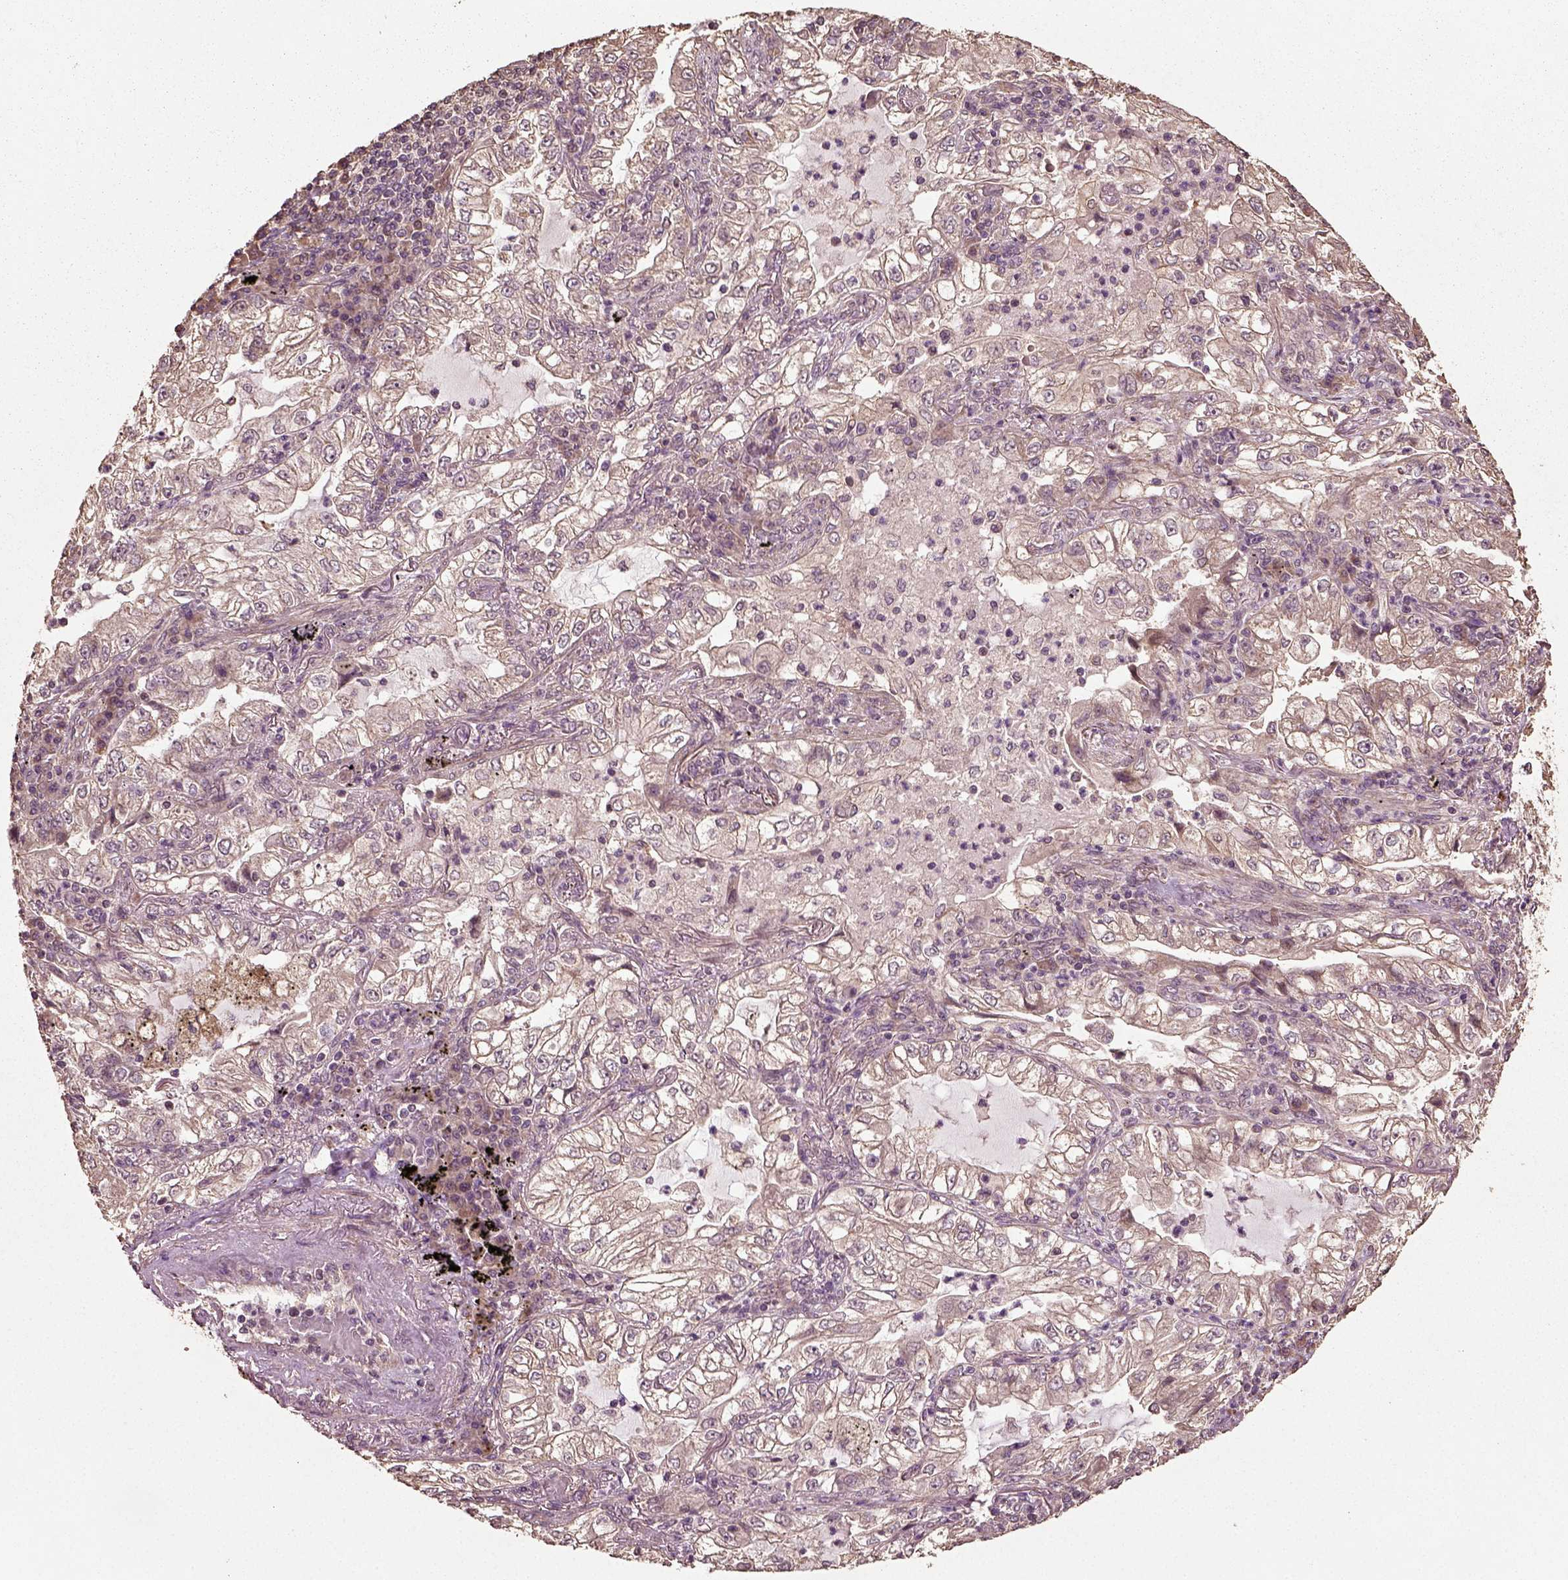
{"staining": {"intensity": "weak", "quantity": "25%-75%", "location": "cytoplasmic/membranous"}, "tissue": "lung cancer", "cell_type": "Tumor cells", "image_type": "cancer", "snomed": [{"axis": "morphology", "description": "Adenocarcinoma, NOS"}, {"axis": "topography", "description": "Lung"}], "caption": "A histopathology image of human adenocarcinoma (lung) stained for a protein demonstrates weak cytoplasmic/membranous brown staining in tumor cells.", "gene": "ERV3-1", "patient": {"sex": "female", "age": 73}}